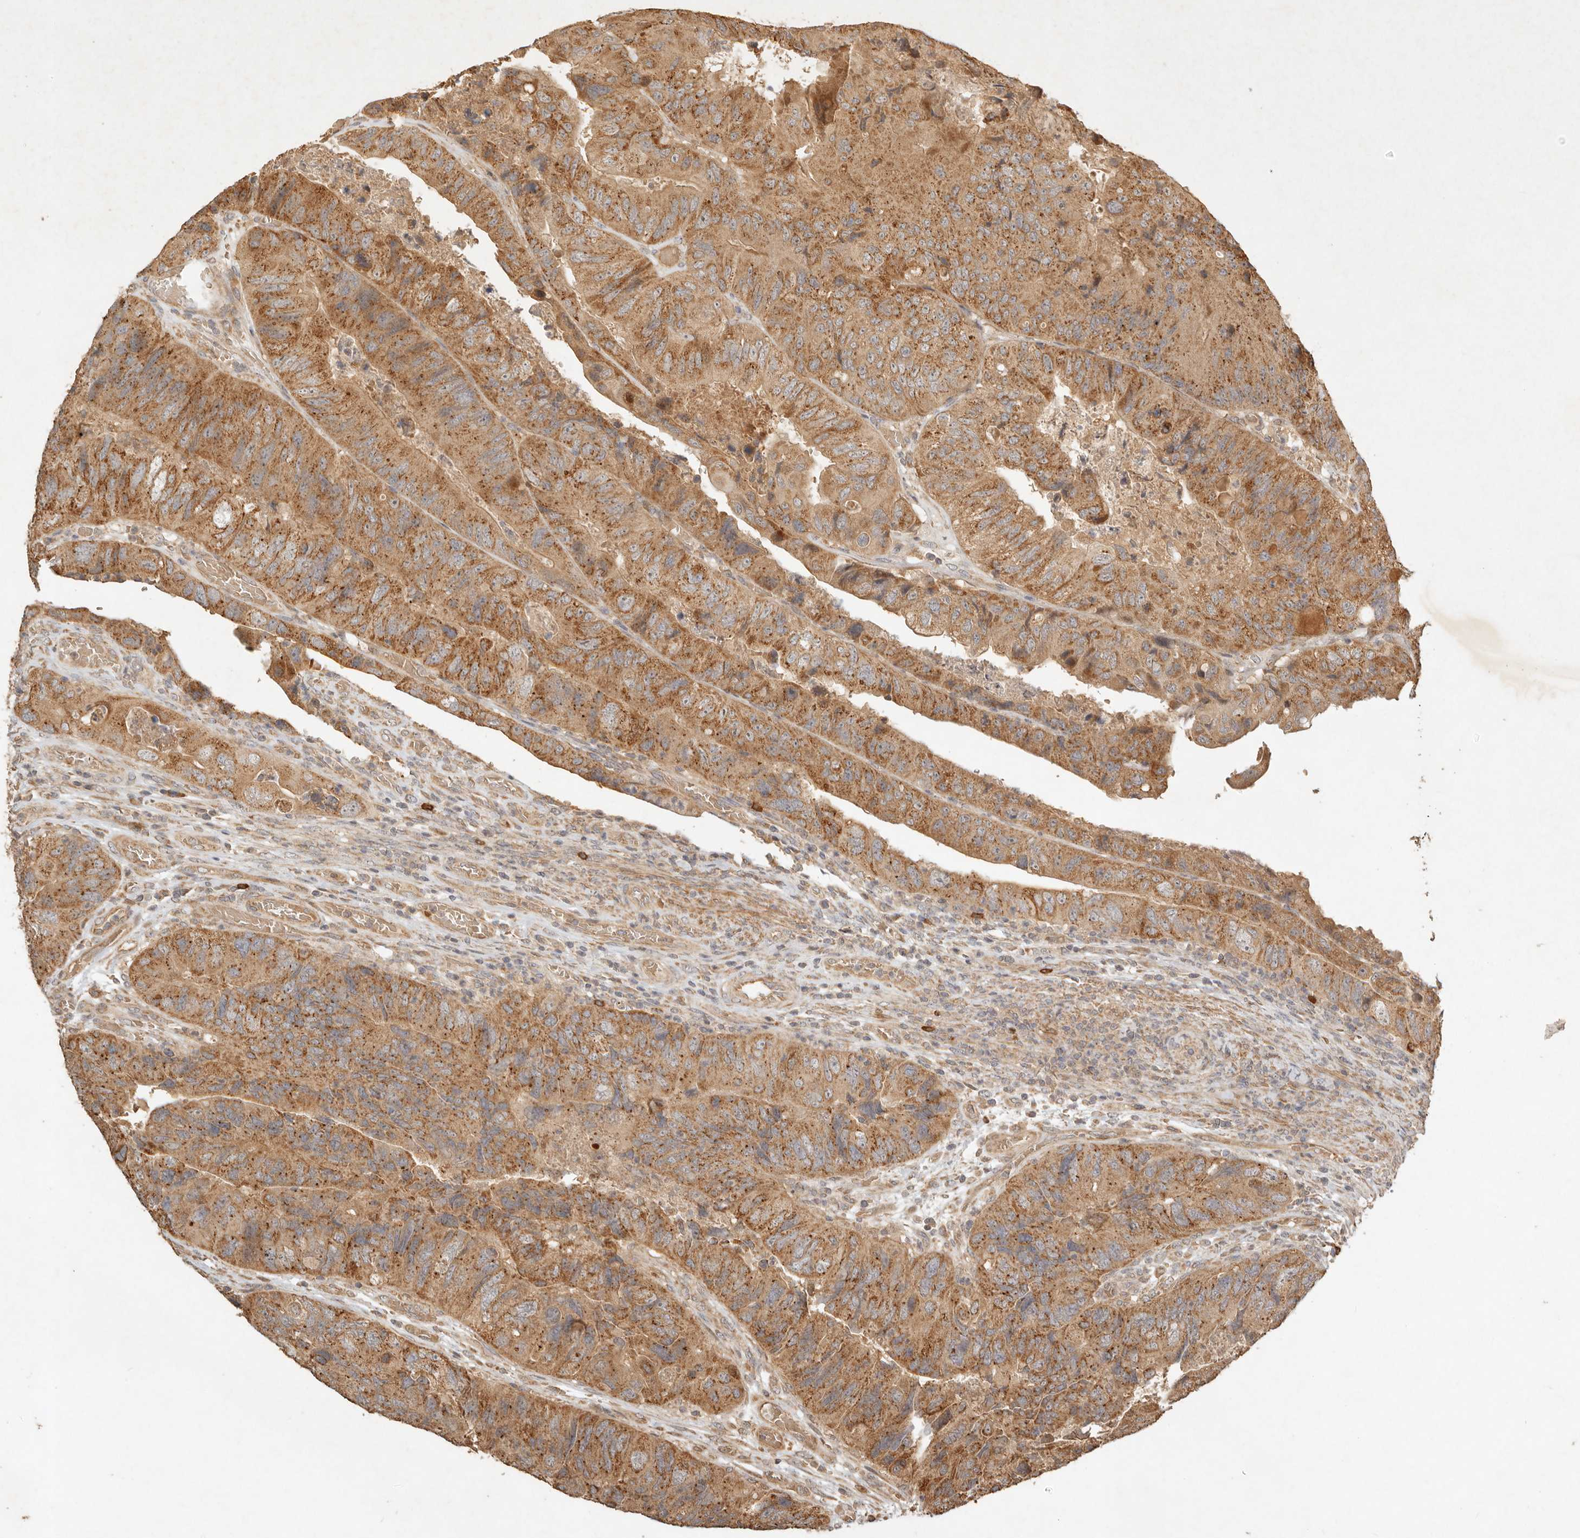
{"staining": {"intensity": "moderate", "quantity": ">75%", "location": "cytoplasmic/membranous"}, "tissue": "colorectal cancer", "cell_type": "Tumor cells", "image_type": "cancer", "snomed": [{"axis": "morphology", "description": "Adenocarcinoma, NOS"}, {"axis": "topography", "description": "Rectum"}], "caption": "Human colorectal cancer (adenocarcinoma) stained with a protein marker shows moderate staining in tumor cells.", "gene": "CLEC4C", "patient": {"sex": "male", "age": 63}}